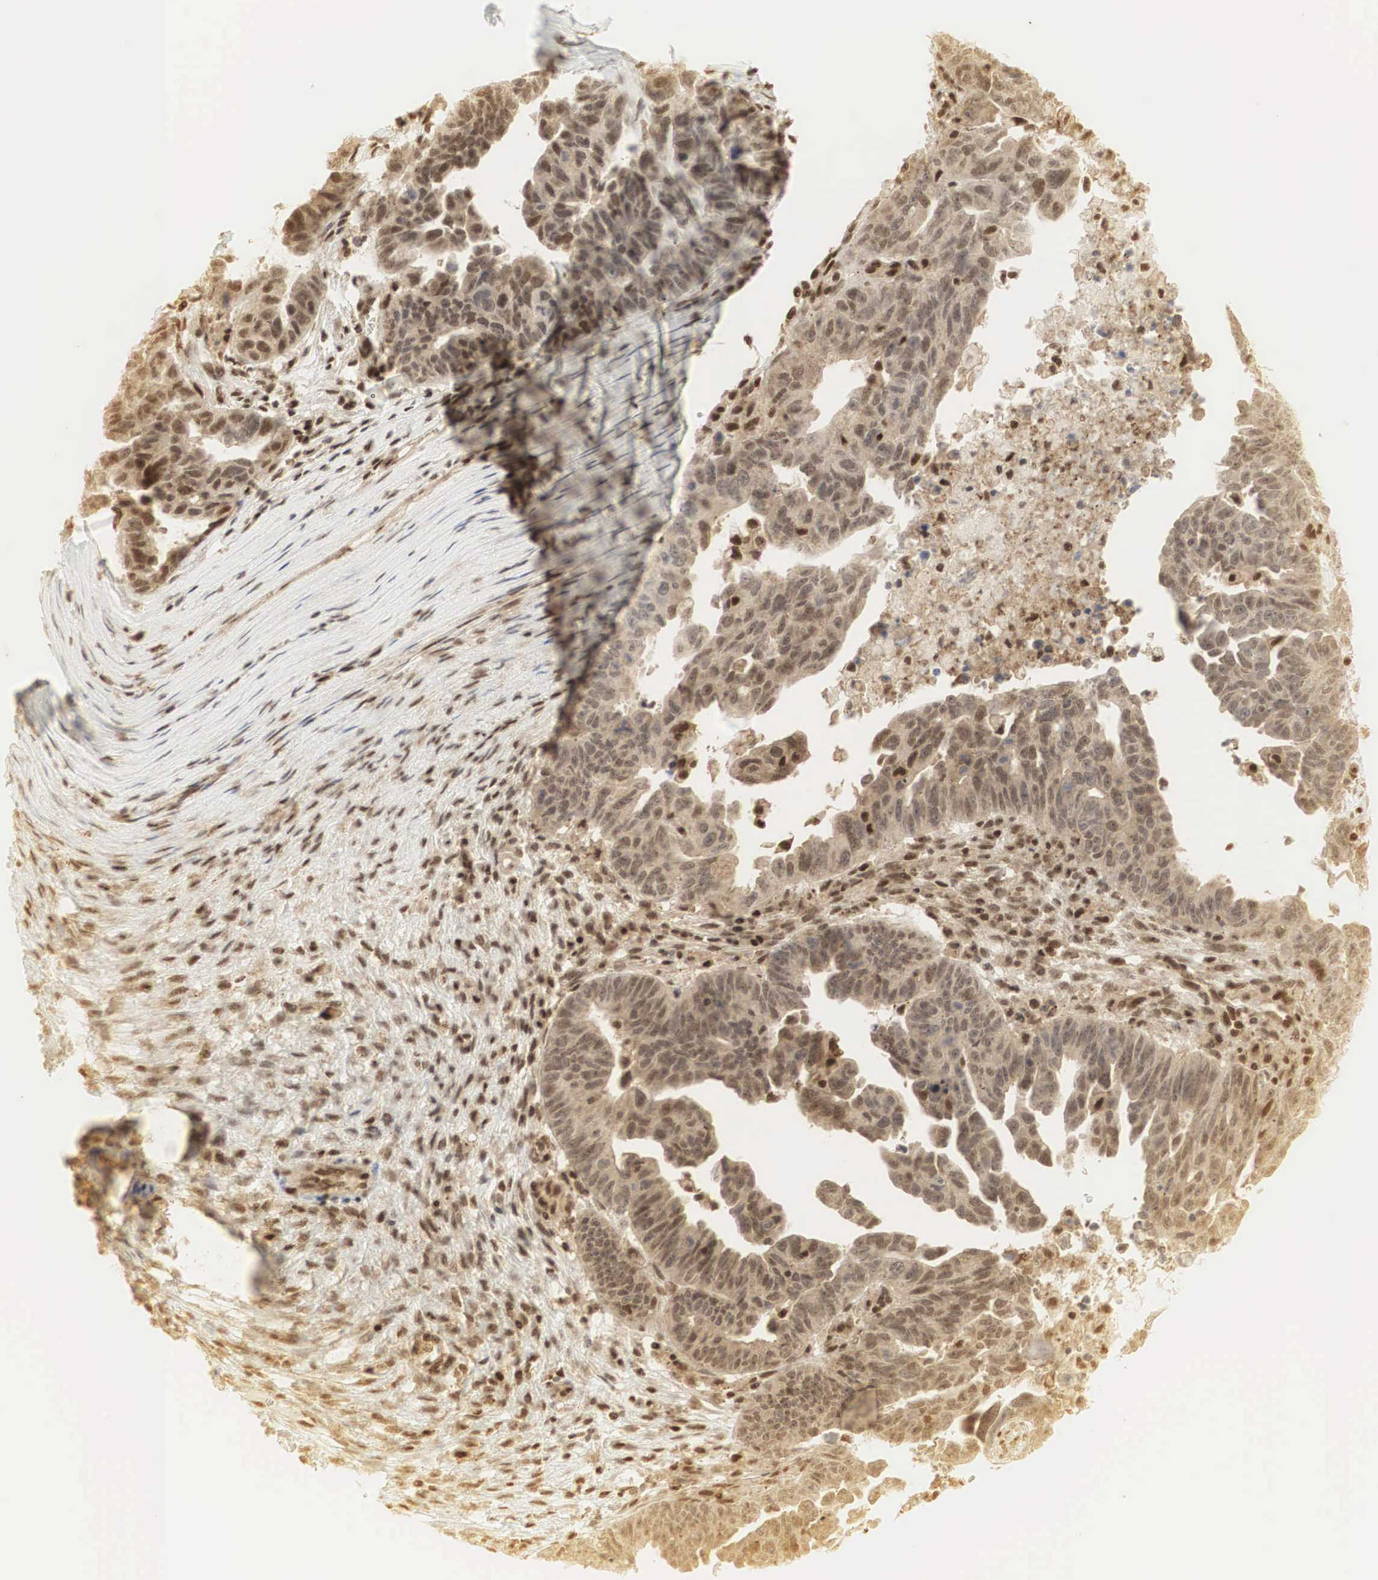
{"staining": {"intensity": "strong", "quantity": "25%-75%", "location": "cytoplasmic/membranous,nuclear"}, "tissue": "ovarian cancer", "cell_type": "Tumor cells", "image_type": "cancer", "snomed": [{"axis": "morphology", "description": "Carcinoma, endometroid"}, {"axis": "morphology", "description": "Cystadenocarcinoma, serous, NOS"}, {"axis": "topography", "description": "Ovary"}], "caption": "This is a photomicrograph of IHC staining of endometroid carcinoma (ovarian), which shows strong positivity in the cytoplasmic/membranous and nuclear of tumor cells.", "gene": "RNF113A", "patient": {"sex": "female", "age": 45}}